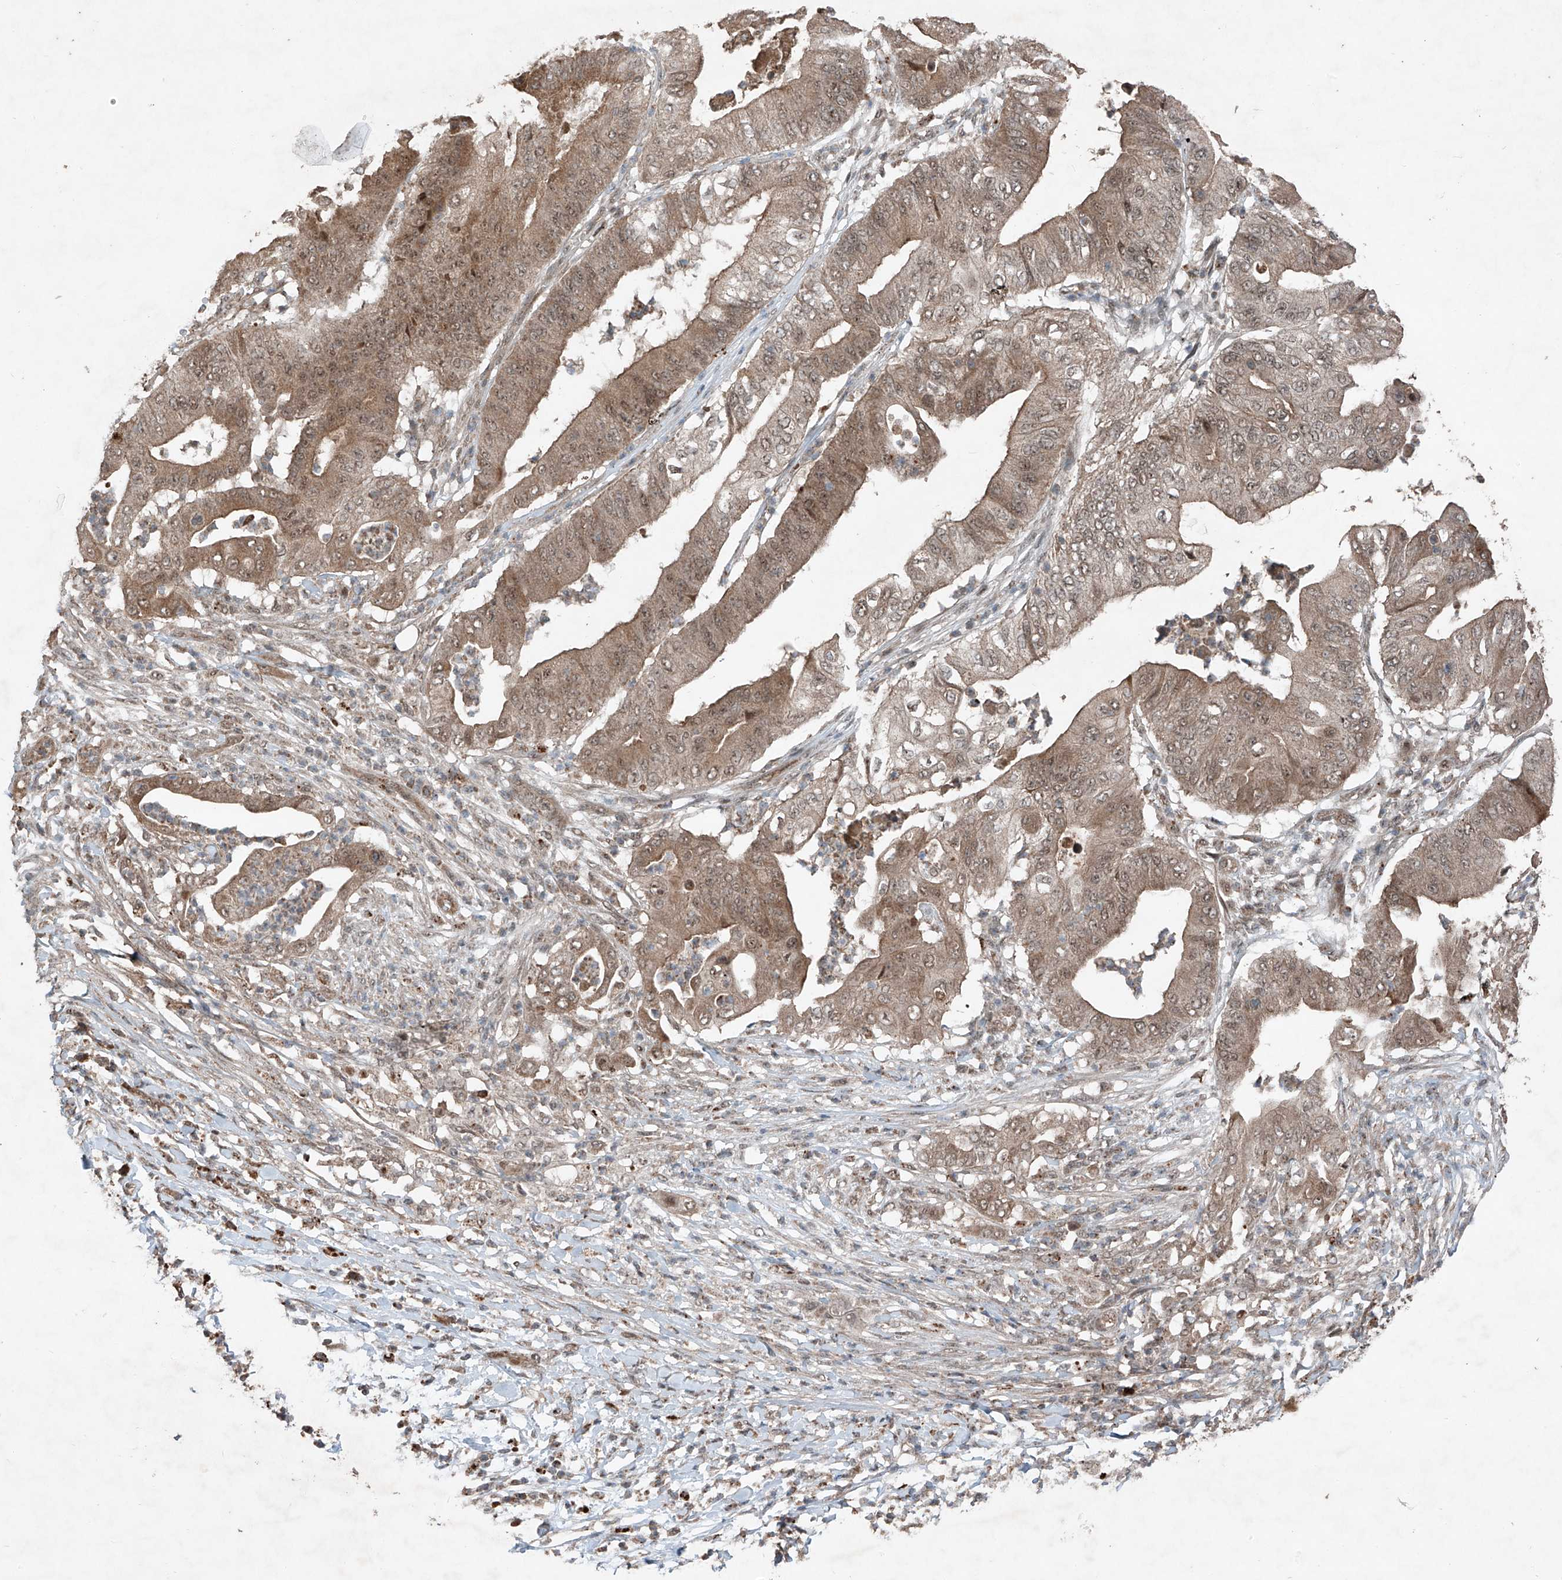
{"staining": {"intensity": "moderate", "quantity": ">75%", "location": "cytoplasmic/membranous,nuclear"}, "tissue": "pancreatic cancer", "cell_type": "Tumor cells", "image_type": "cancer", "snomed": [{"axis": "morphology", "description": "Adenocarcinoma, NOS"}, {"axis": "topography", "description": "Pancreas"}], "caption": "High-magnification brightfield microscopy of pancreatic cancer (adenocarcinoma) stained with DAB (brown) and counterstained with hematoxylin (blue). tumor cells exhibit moderate cytoplasmic/membranous and nuclear positivity is seen in approximately>75% of cells.", "gene": "ZNF620", "patient": {"sex": "female", "age": 77}}